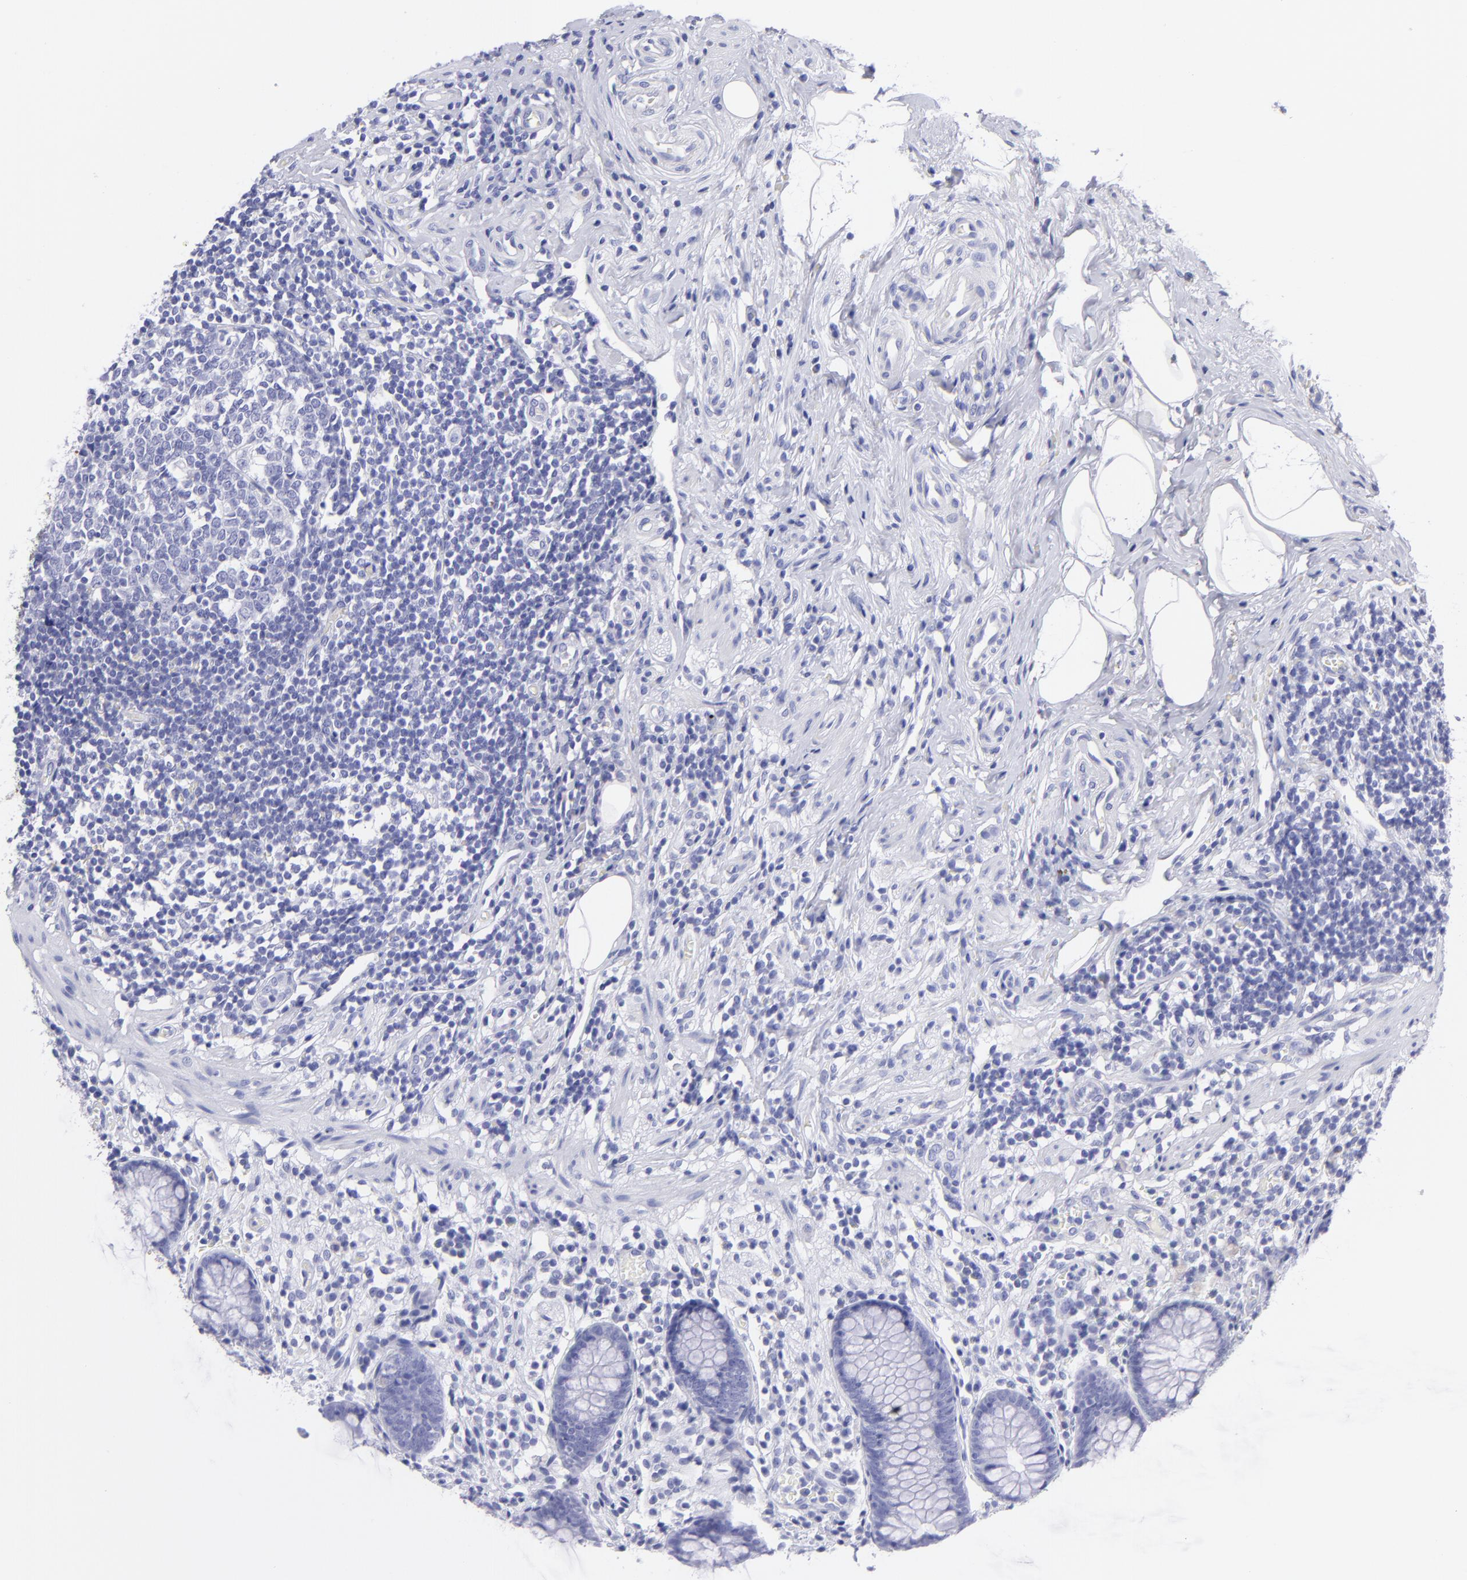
{"staining": {"intensity": "negative", "quantity": "none", "location": "none"}, "tissue": "appendix", "cell_type": "Glandular cells", "image_type": "normal", "snomed": [{"axis": "morphology", "description": "Normal tissue, NOS"}, {"axis": "topography", "description": "Appendix"}], "caption": "Image shows no significant protein expression in glandular cells of unremarkable appendix. (DAB IHC with hematoxylin counter stain).", "gene": "PIP", "patient": {"sex": "male", "age": 38}}